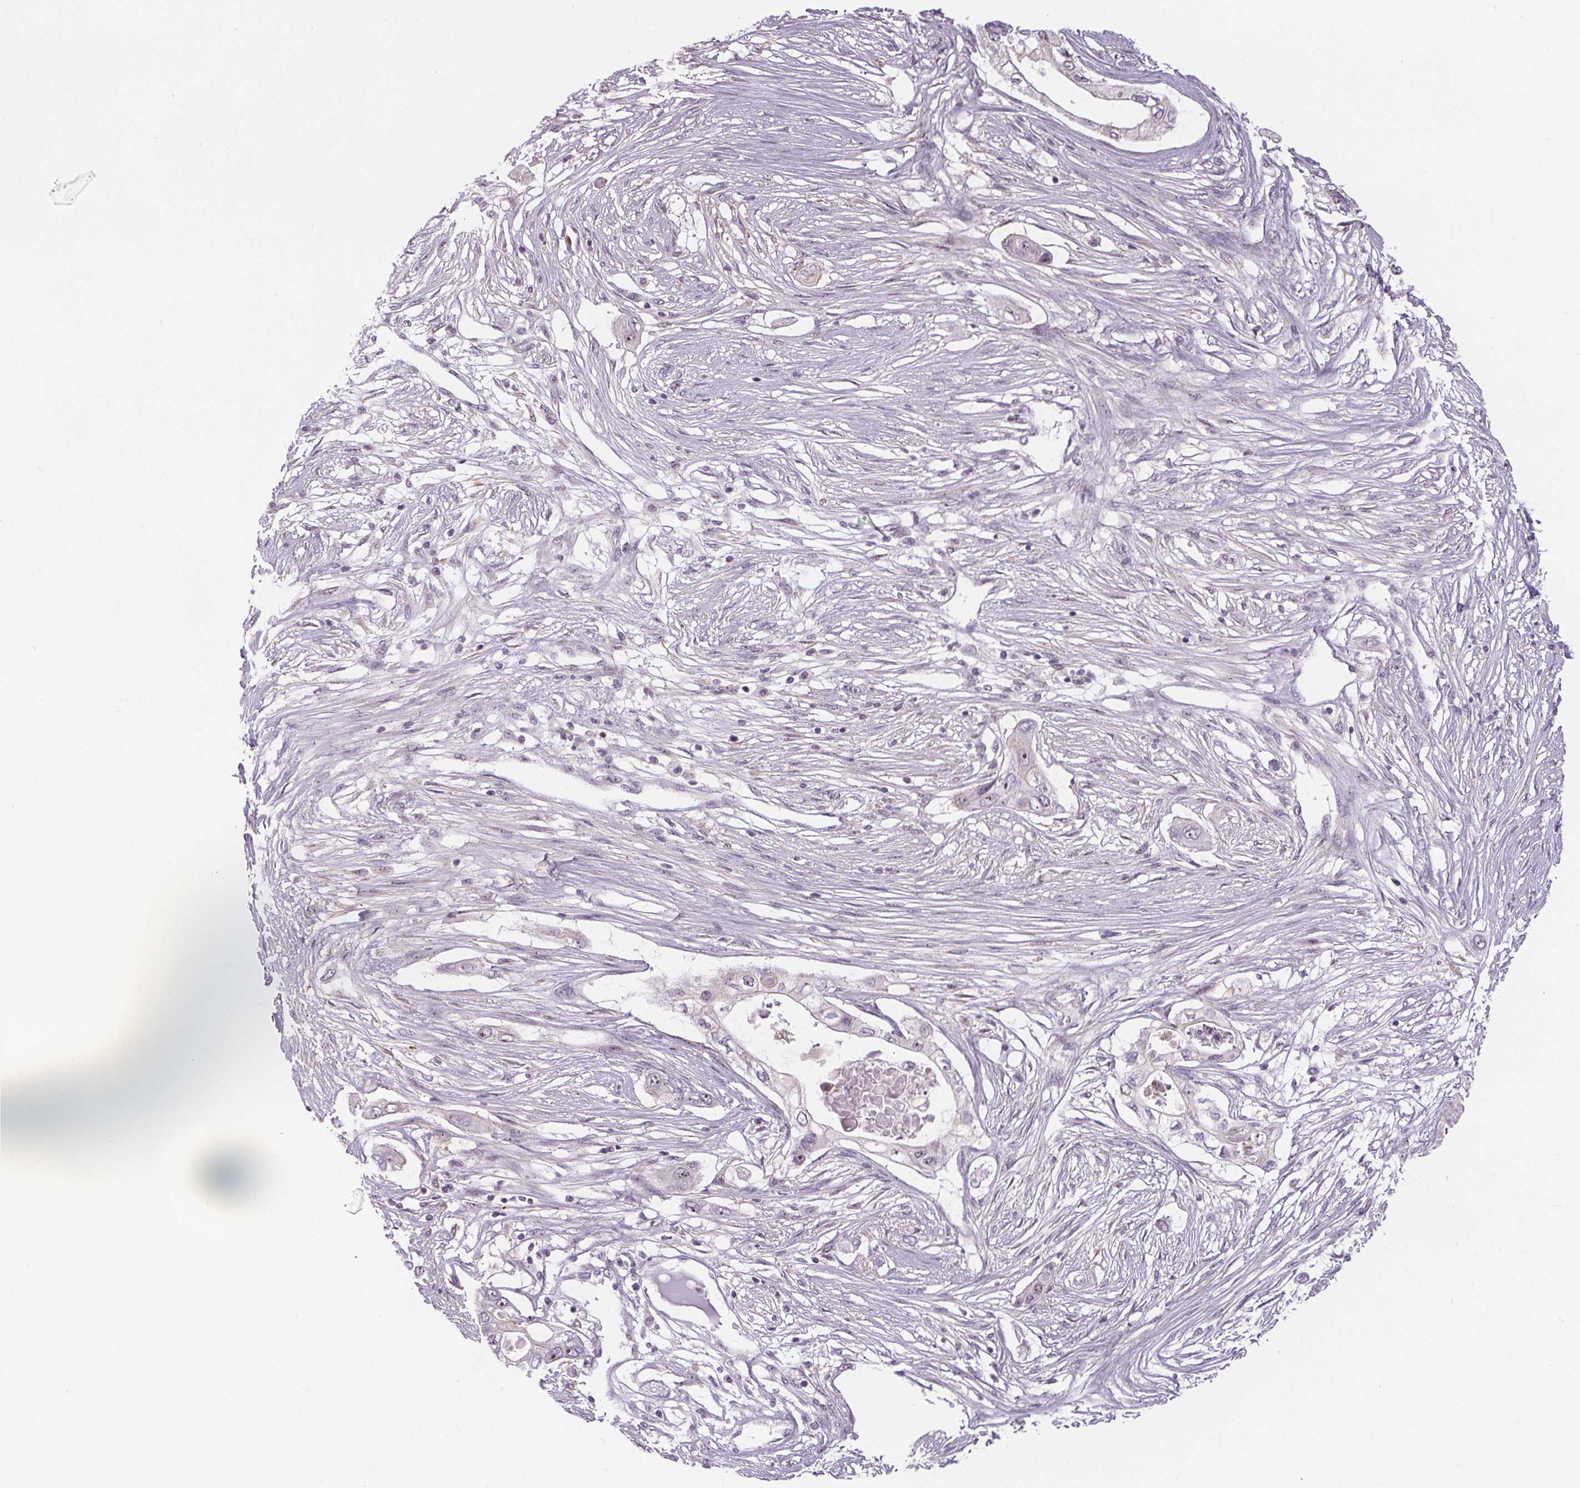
{"staining": {"intensity": "moderate", "quantity": "25%-75%", "location": "nuclear"}, "tissue": "pancreatic cancer", "cell_type": "Tumor cells", "image_type": "cancer", "snomed": [{"axis": "morphology", "description": "Adenocarcinoma, NOS"}, {"axis": "topography", "description": "Pancreas"}], "caption": "A photomicrograph showing moderate nuclear expression in about 25%-75% of tumor cells in pancreatic cancer, as visualized by brown immunohistochemical staining.", "gene": "NOLC1", "patient": {"sex": "female", "age": 63}}